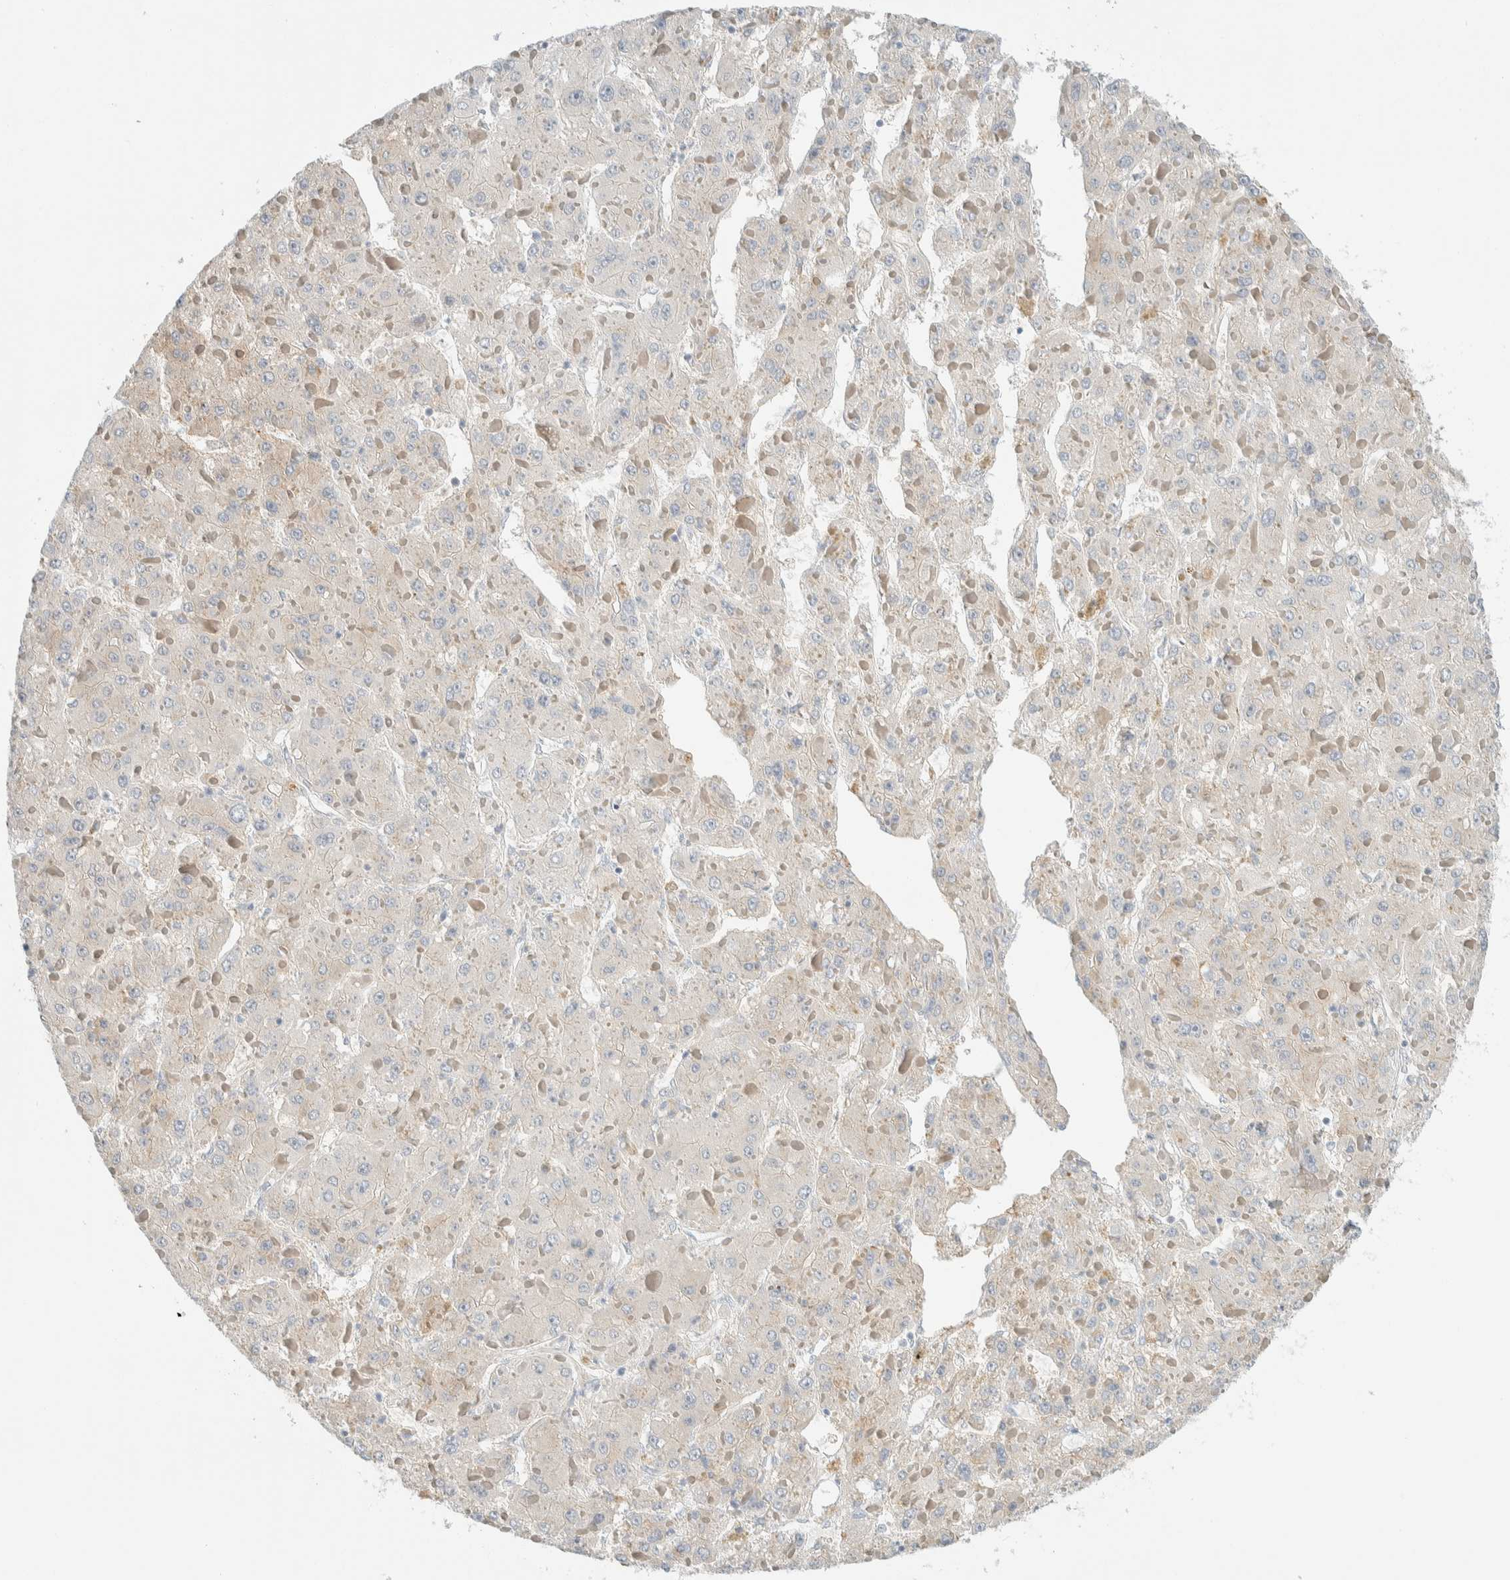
{"staining": {"intensity": "negative", "quantity": "none", "location": "none"}, "tissue": "liver cancer", "cell_type": "Tumor cells", "image_type": "cancer", "snomed": [{"axis": "morphology", "description": "Carcinoma, Hepatocellular, NOS"}, {"axis": "topography", "description": "Liver"}], "caption": "Human liver cancer stained for a protein using IHC exhibits no positivity in tumor cells.", "gene": "TMEM184B", "patient": {"sex": "female", "age": 73}}